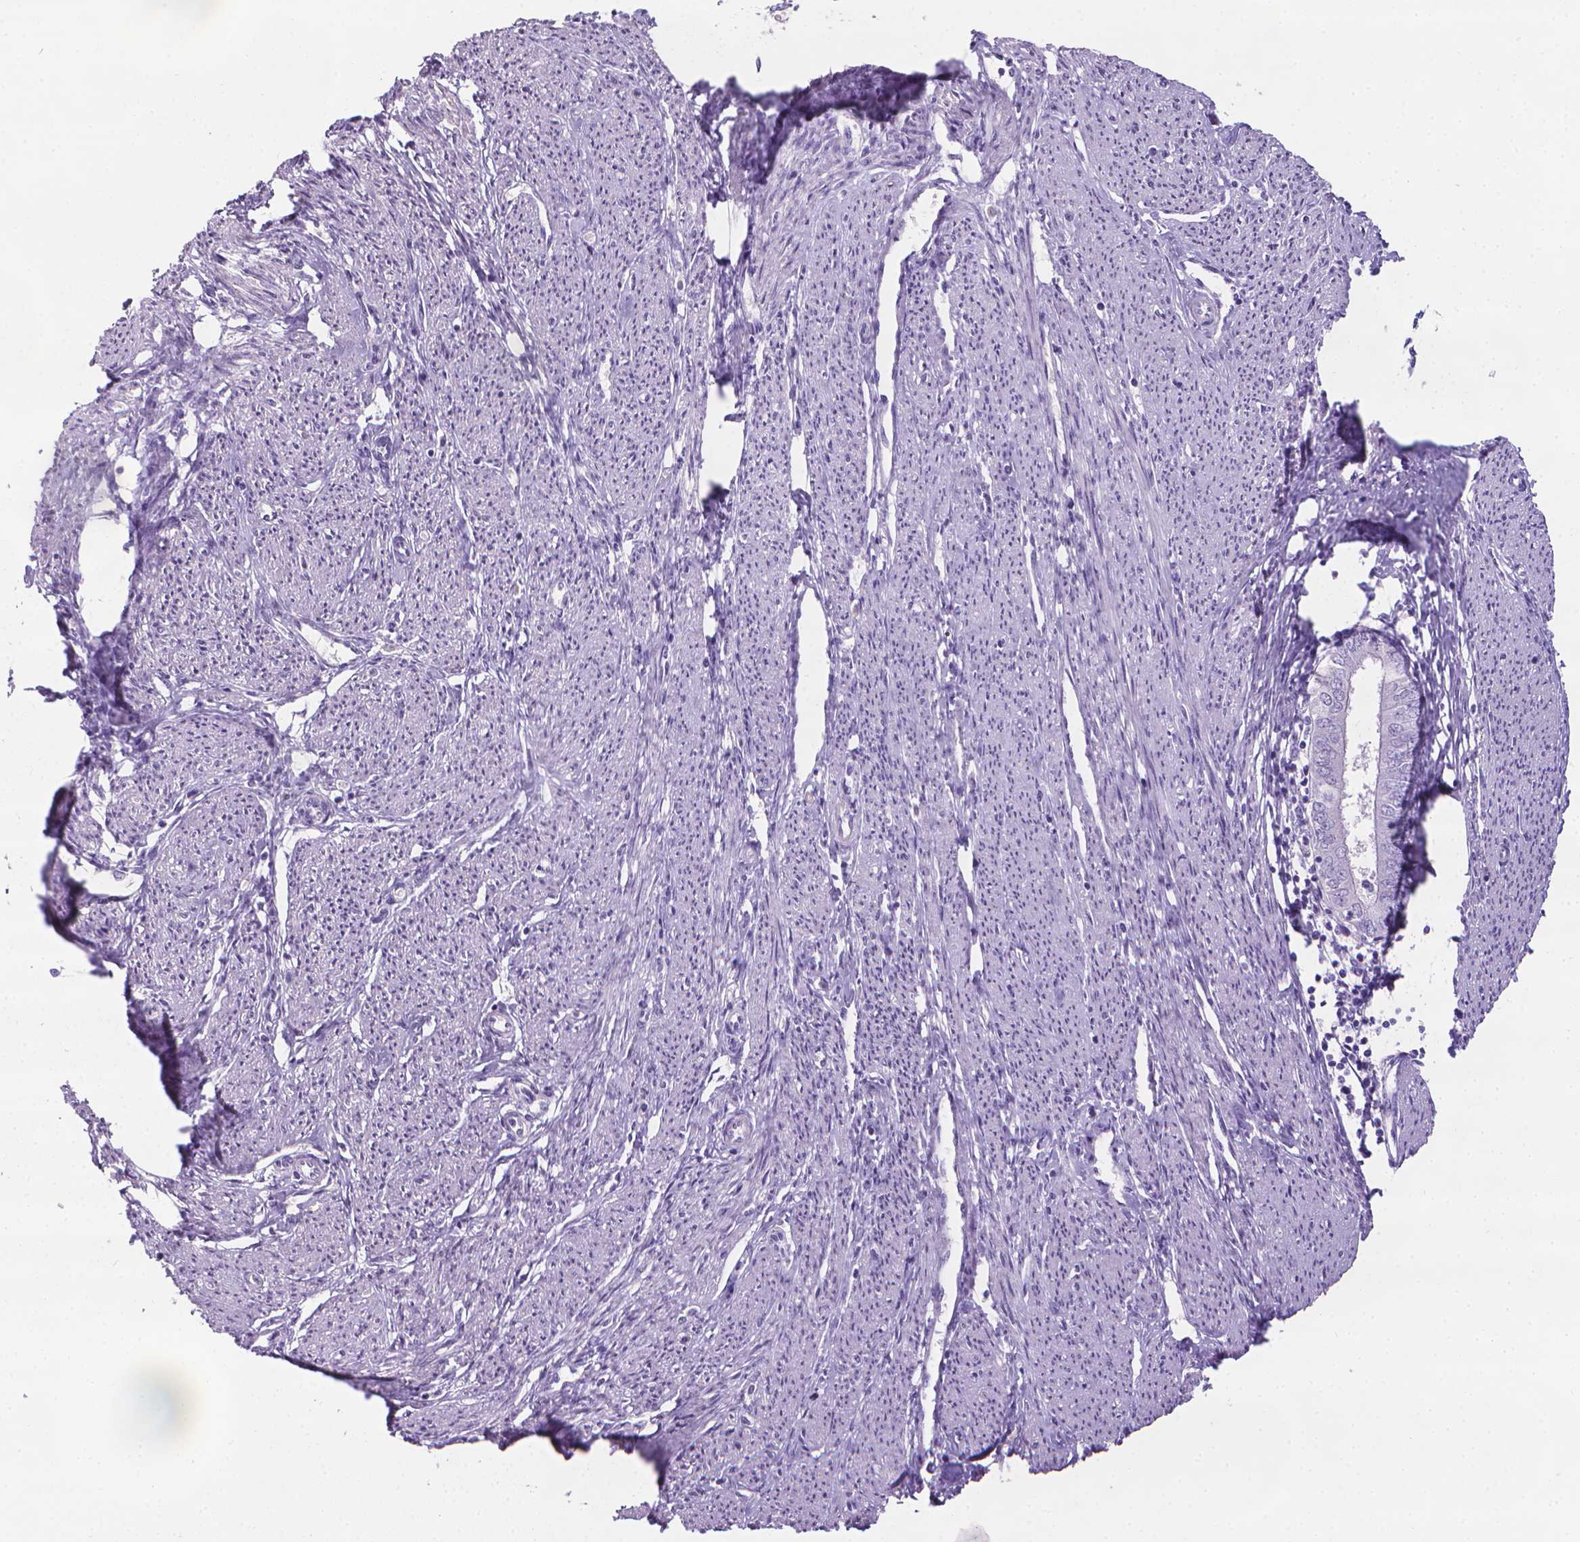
{"staining": {"intensity": "negative", "quantity": "none", "location": "none"}, "tissue": "endometrial cancer", "cell_type": "Tumor cells", "image_type": "cancer", "snomed": [{"axis": "morphology", "description": "Adenocarcinoma, NOS"}, {"axis": "topography", "description": "Endometrium"}], "caption": "The histopathology image demonstrates no significant staining in tumor cells of endometrial cancer.", "gene": "XPNPEP2", "patient": {"sex": "female", "age": 58}}